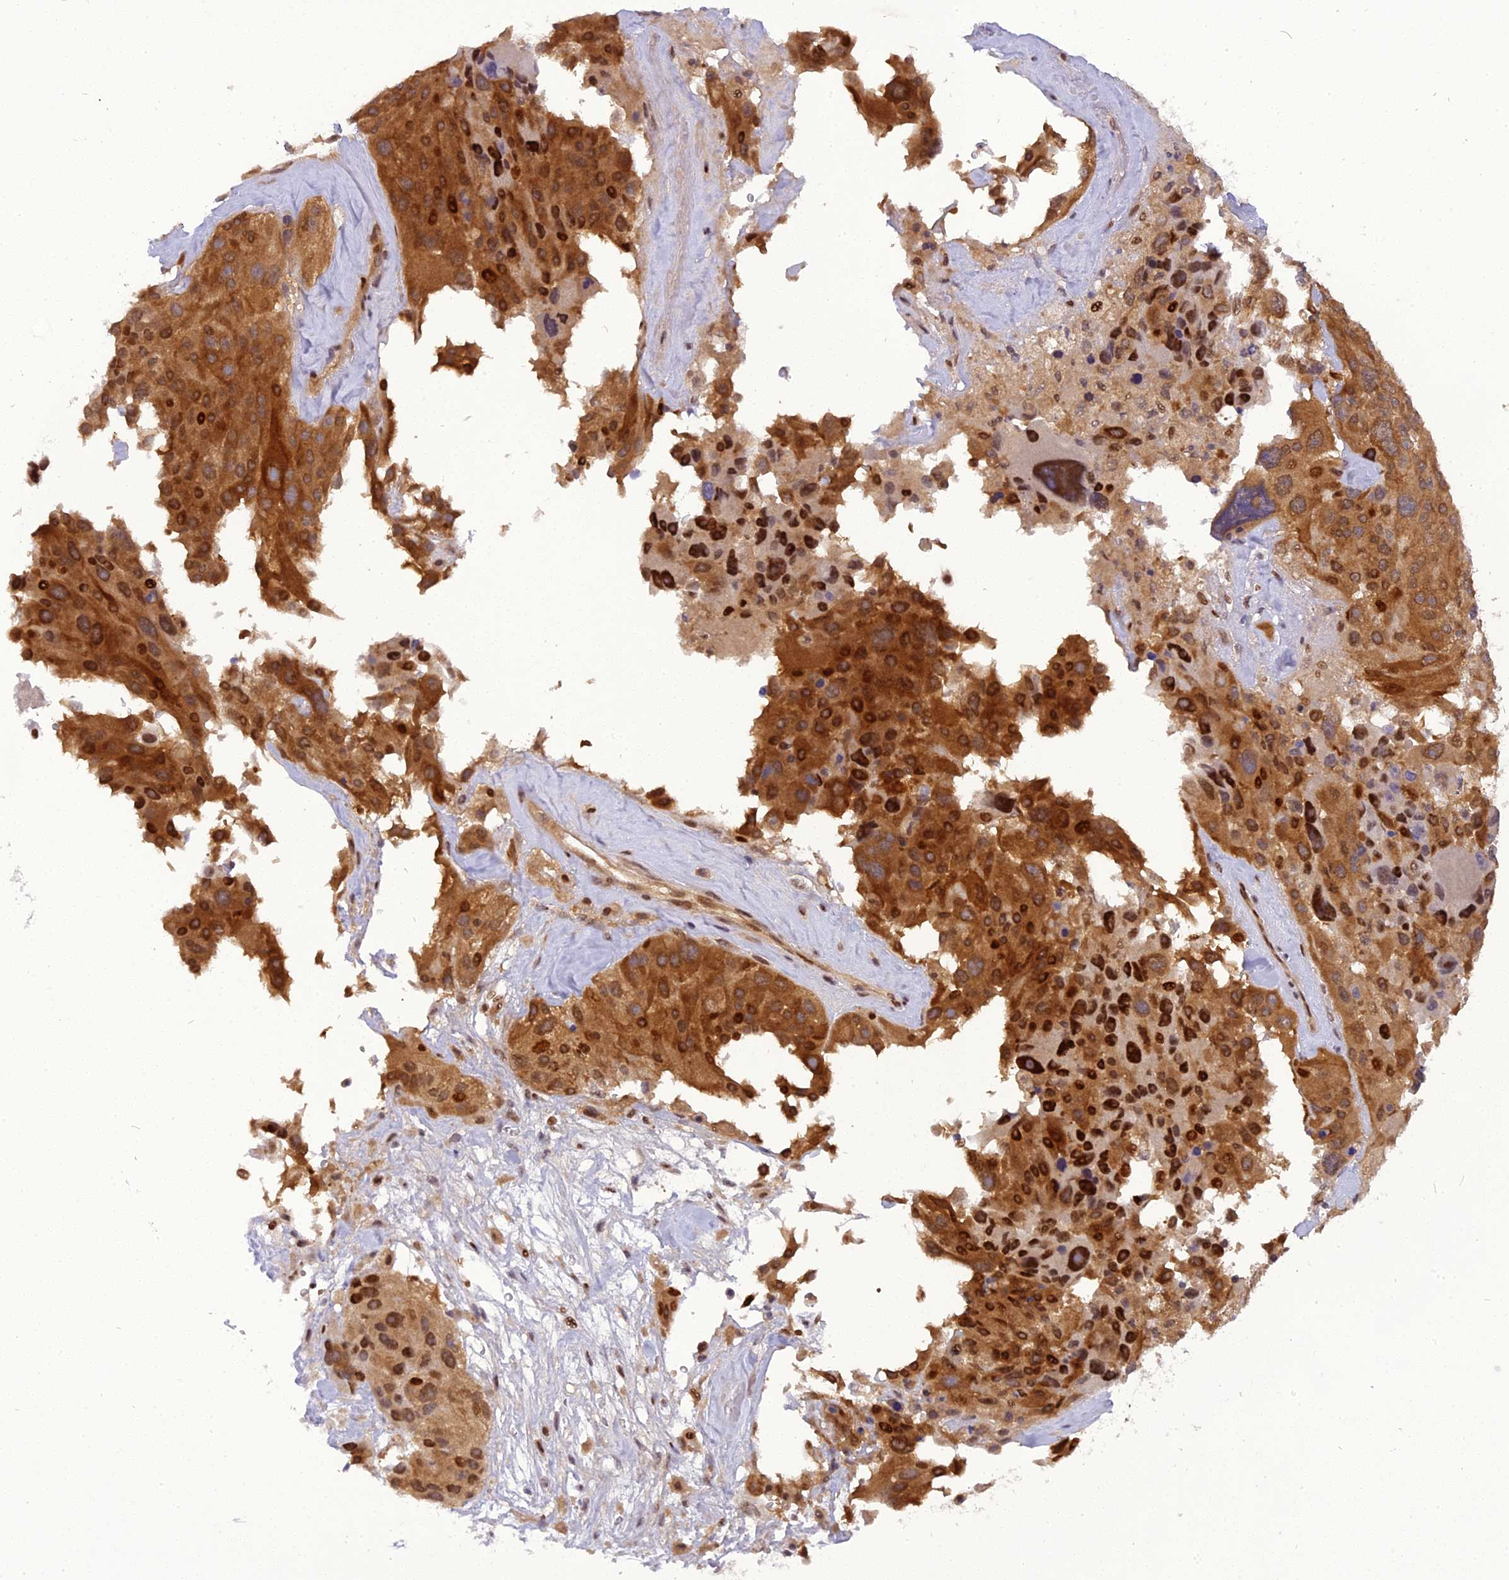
{"staining": {"intensity": "strong", "quantity": ">75%", "location": "cytoplasmic/membranous,nuclear"}, "tissue": "melanoma", "cell_type": "Tumor cells", "image_type": "cancer", "snomed": [{"axis": "morphology", "description": "Malignant melanoma, Metastatic site"}, {"axis": "topography", "description": "Lymph node"}], "caption": "DAB immunohistochemical staining of human malignant melanoma (metastatic site) exhibits strong cytoplasmic/membranous and nuclear protein positivity in about >75% of tumor cells.", "gene": "RABGGTA", "patient": {"sex": "male", "age": 62}}